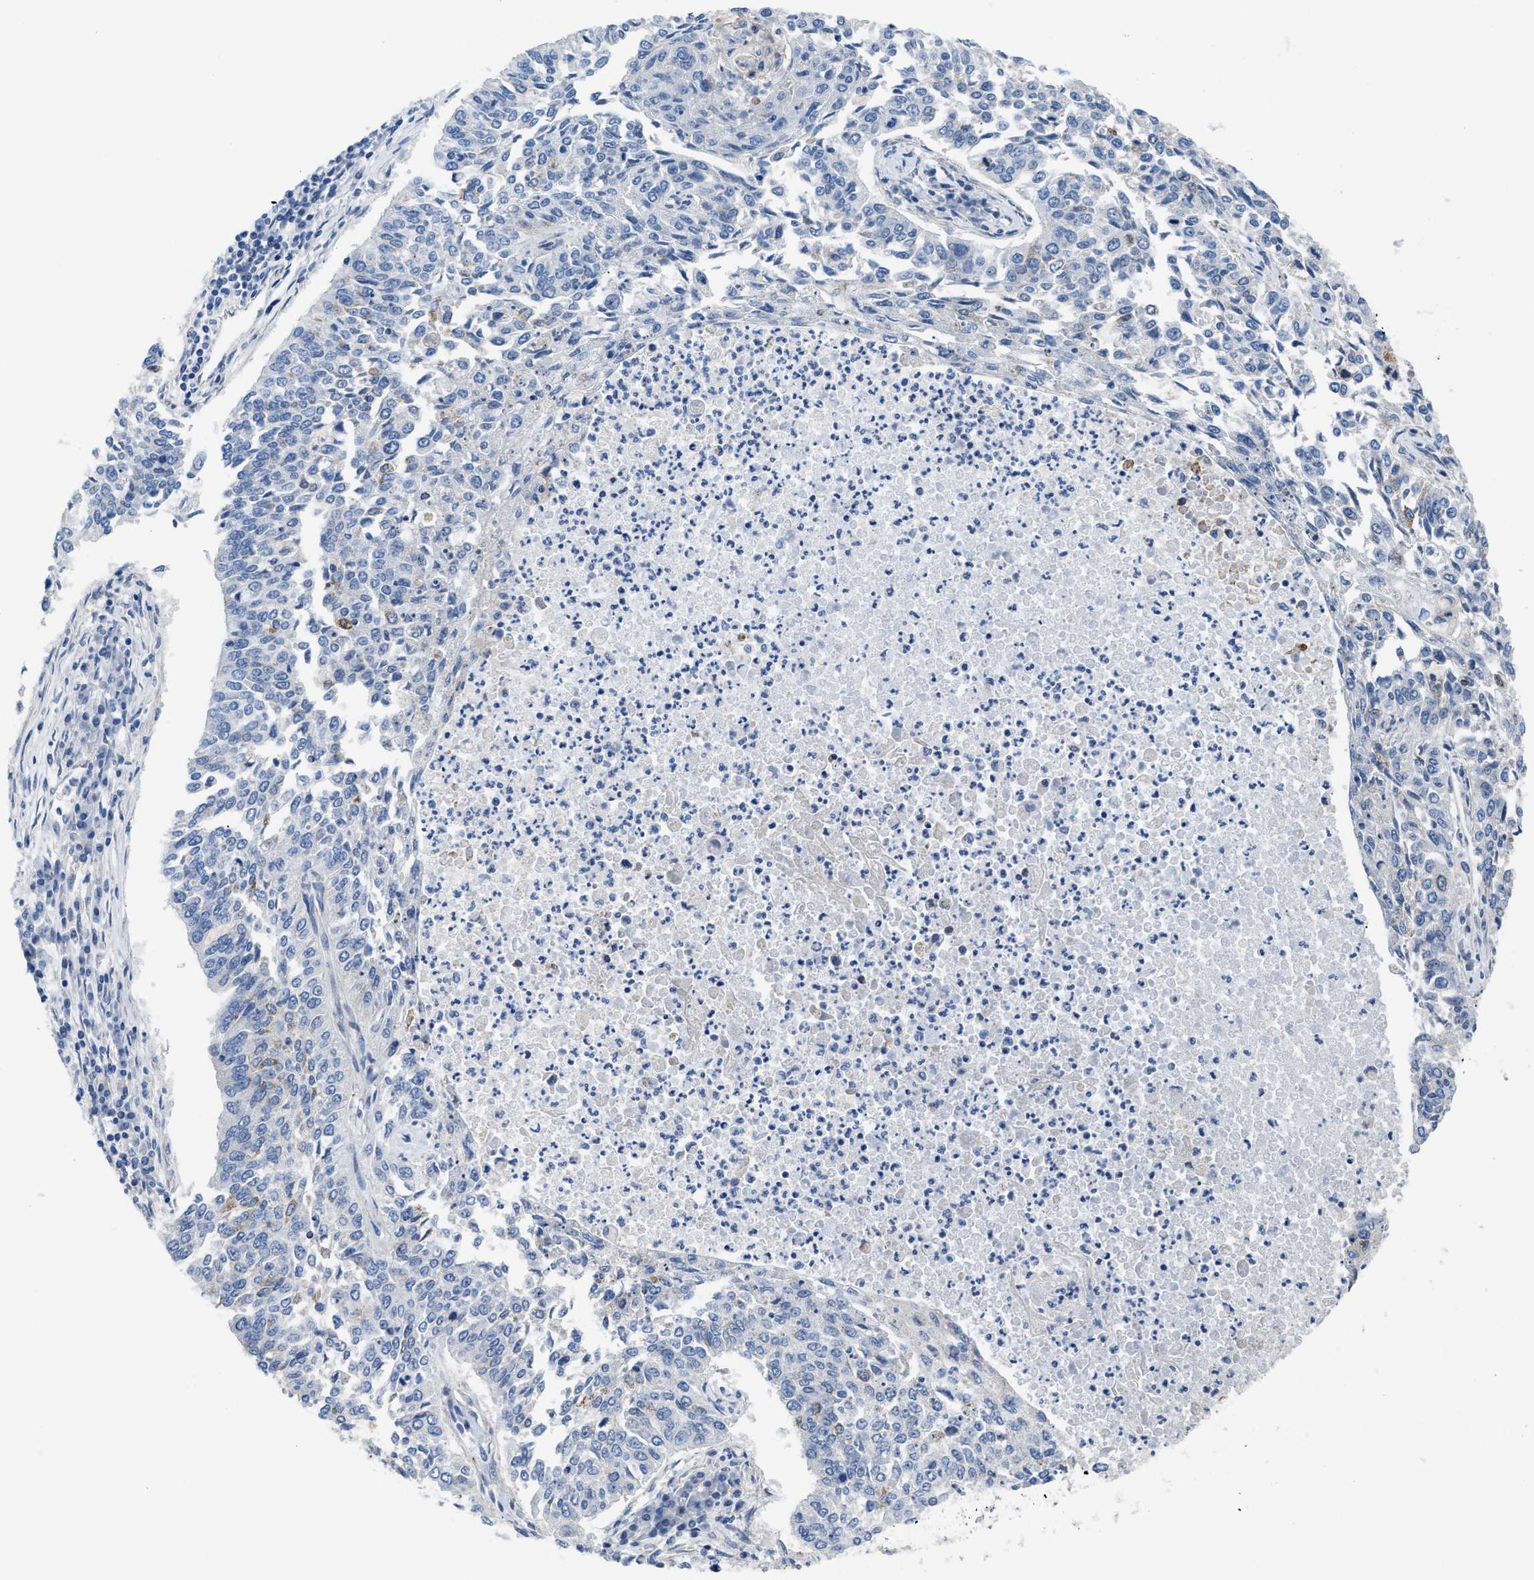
{"staining": {"intensity": "negative", "quantity": "none", "location": "none"}, "tissue": "lung cancer", "cell_type": "Tumor cells", "image_type": "cancer", "snomed": [{"axis": "morphology", "description": "Normal tissue, NOS"}, {"axis": "morphology", "description": "Squamous cell carcinoma, NOS"}, {"axis": "topography", "description": "Cartilage tissue"}, {"axis": "topography", "description": "Bronchus"}, {"axis": "topography", "description": "Lung"}], "caption": "Human lung cancer stained for a protein using IHC displays no expression in tumor cells.", "gene": "TFPI", "patient": {"sex": "female", "age": 49}}